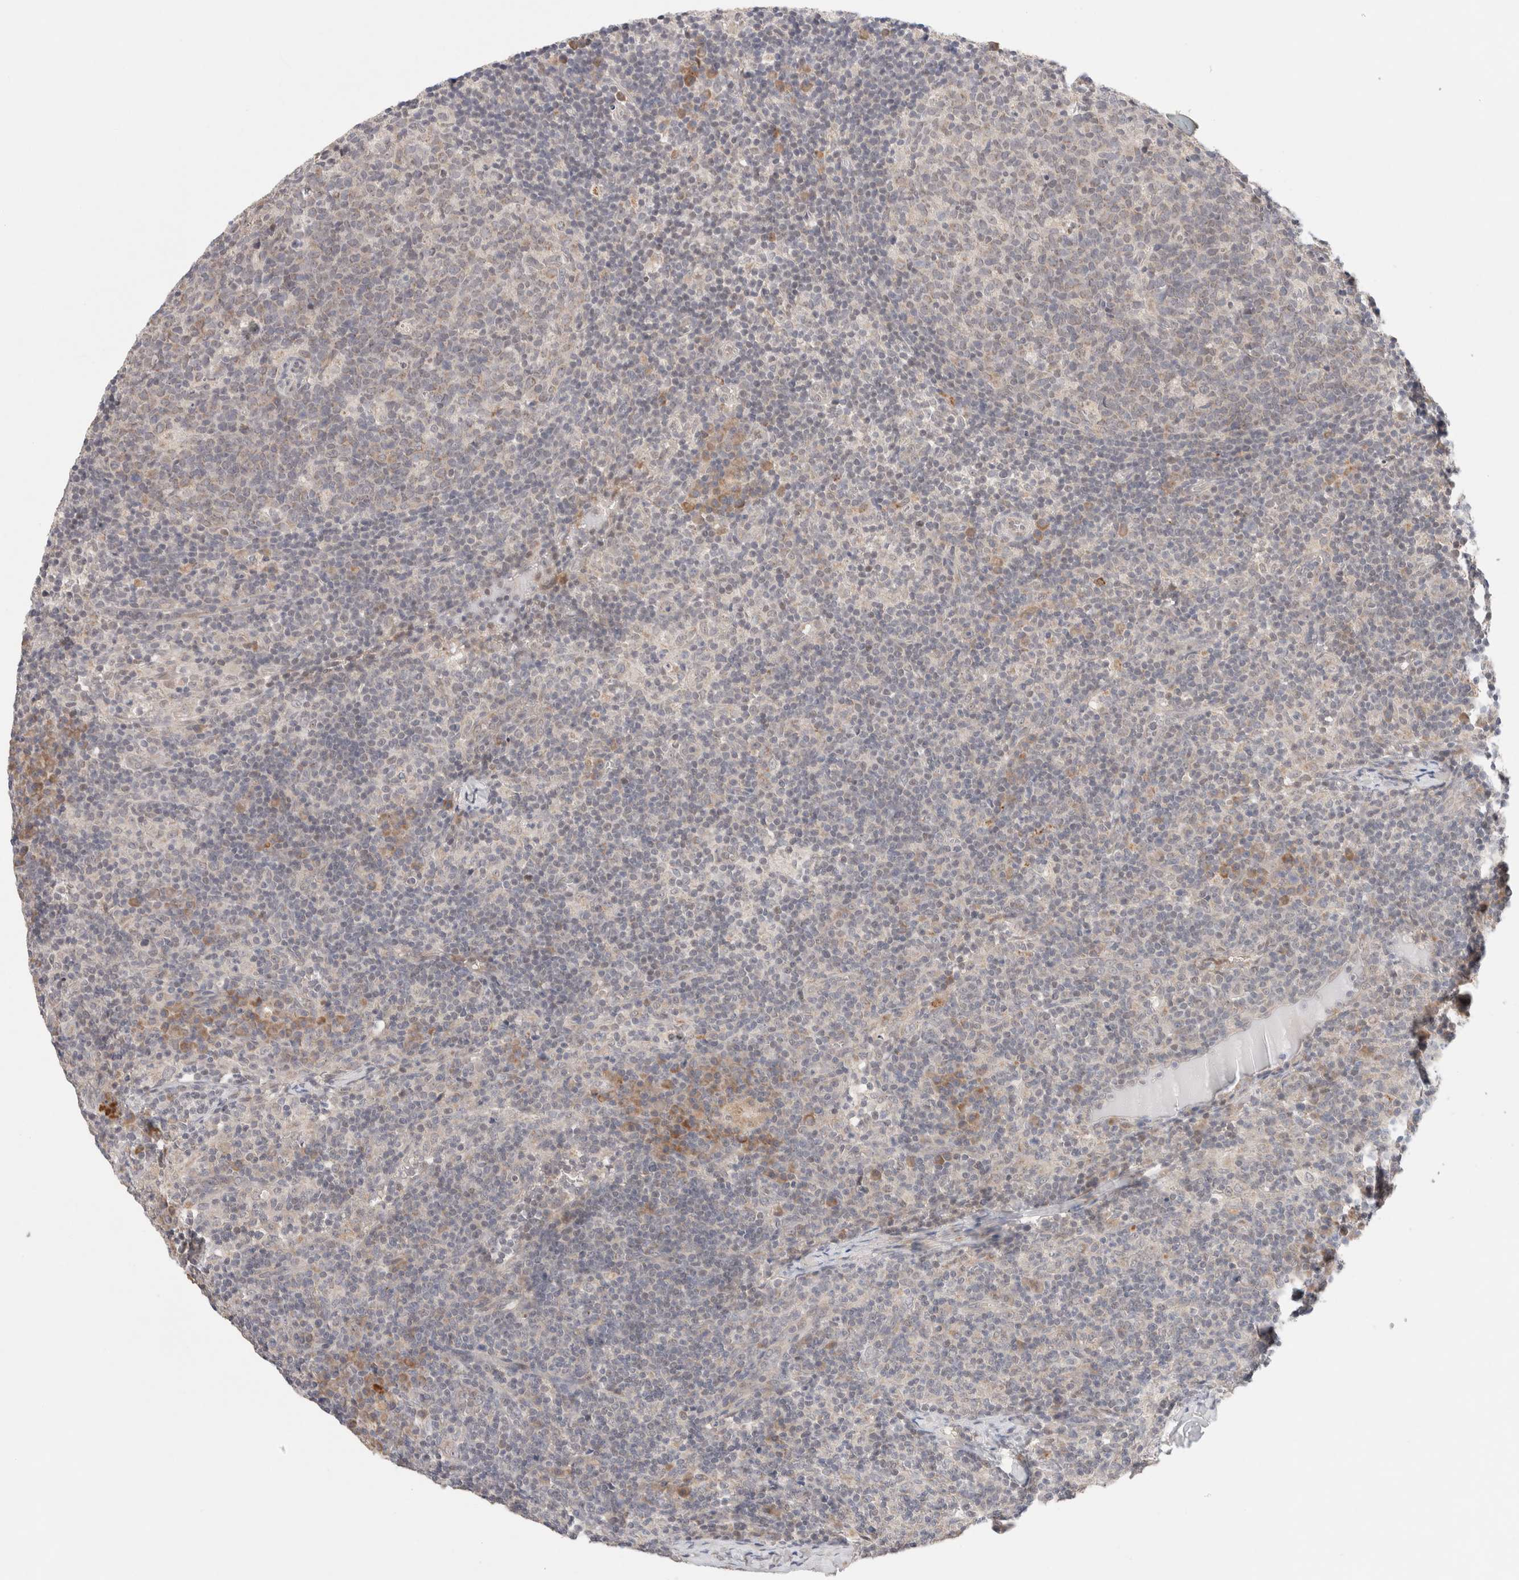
{"staining": {"intensity": "weak", "quantity": "<25%", "location": "cytoplasmic/membranous"}, "tissue": "lymph node", "cell_type": "Germinal center cells", "image_type": "normal", "snomed": [{"axis": "morphology", "description": "Normal tissue, NOS"}, {"axis": "morphology", "description": "Inflammation, NOS"}, {"axis": "topography", "description": "Lymph node"}], "caption": "Immunohistochemistry (IHC) of benign lymph node shows no positivity in germinal center cells. (DAB IHC visualized using brightfield microscopy, high magnification).", "gene": "ERI3", "patient": {"sex": "male", "age": 55}}